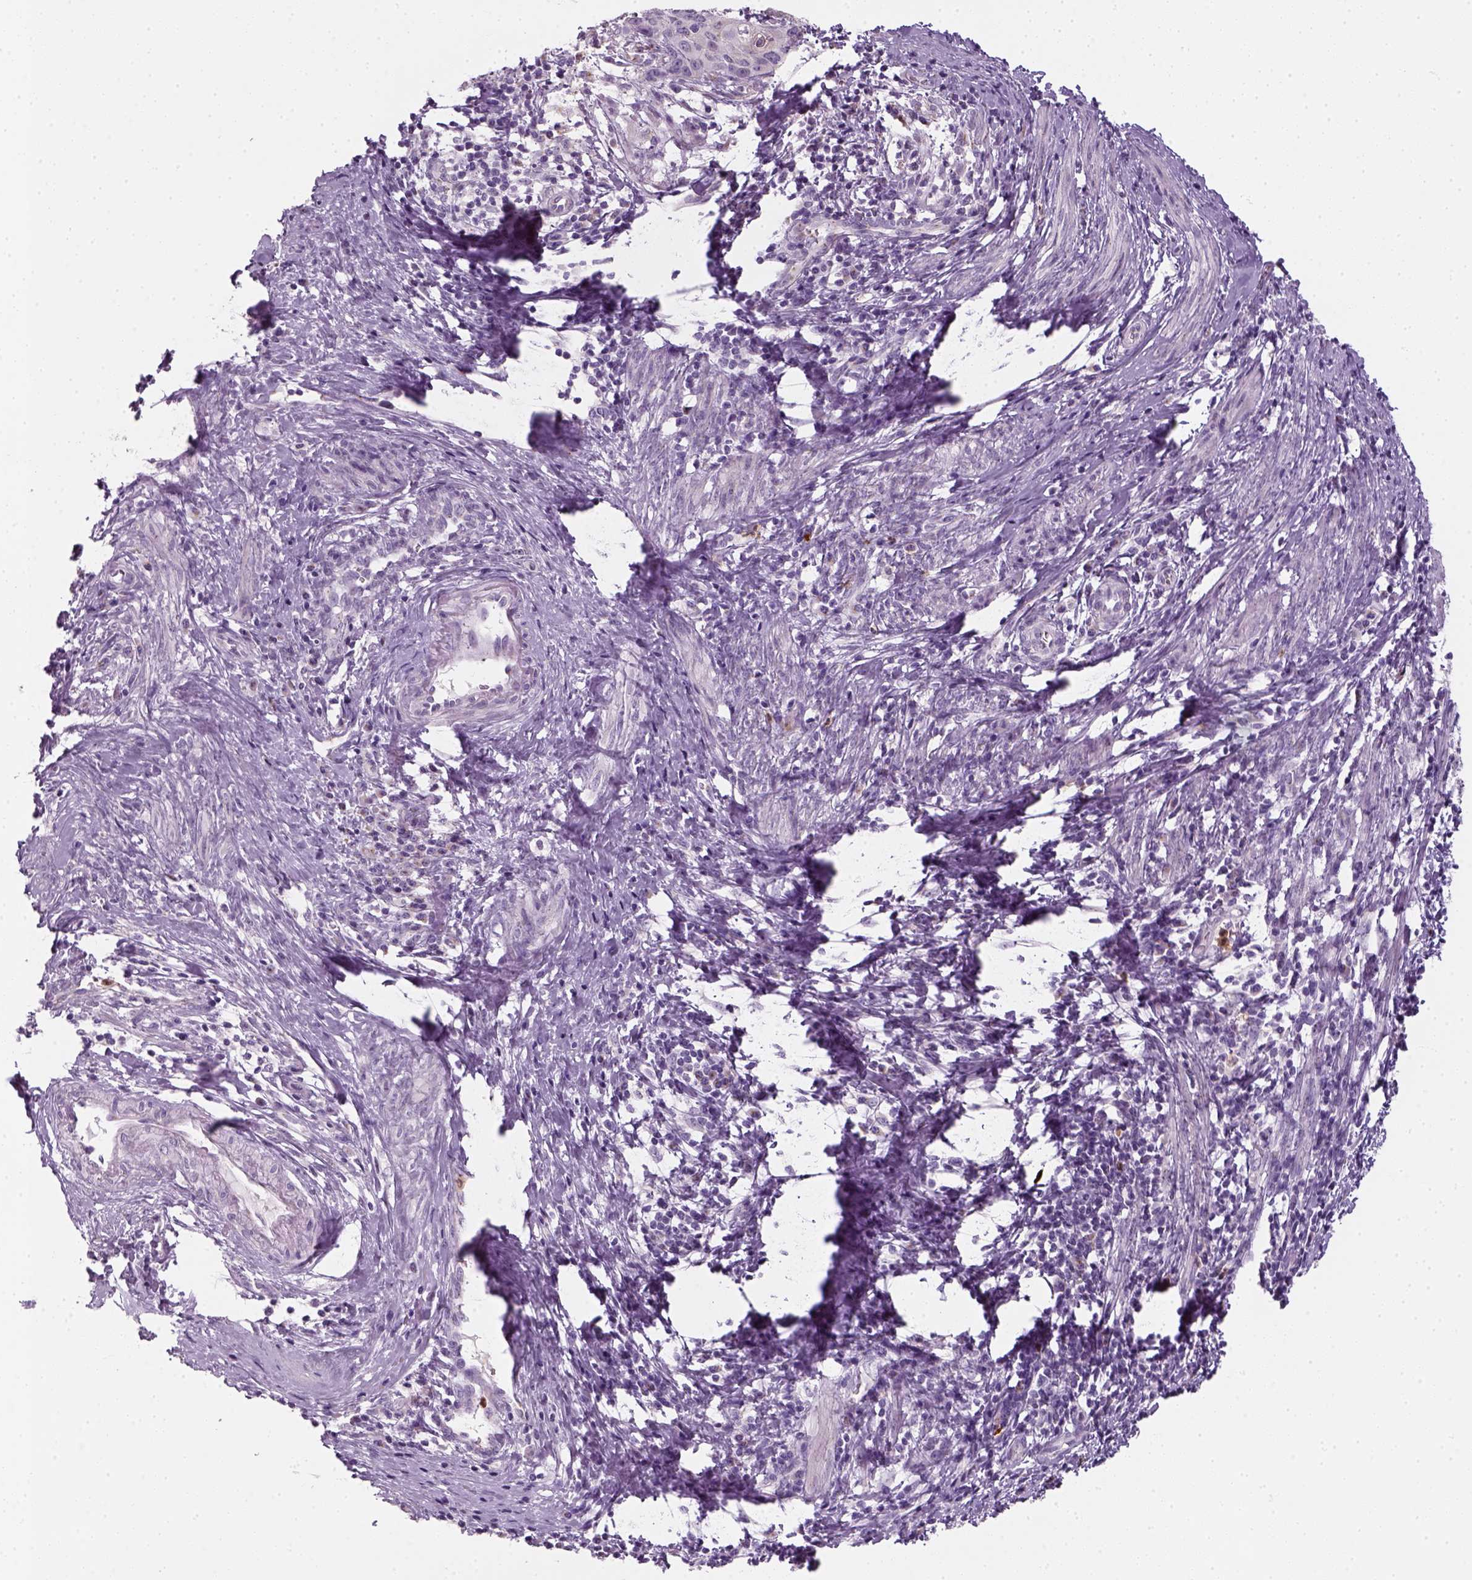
{"staining": {"intensity": "negative", "quantity": "none", "location": "none"}, "tissue": "cervical cancer", "cell_type": "Tumor cells", "image_type": "cancer", "snomed": [{"axis": "morphology", "description": "Squamous cell carcinoma, NOS"}, {"axis": "topography", "description": "Cervix"}], "caption": "Immunohistochemistry micrograph of human squamous cell carcinoma (cervical) stained for a protein (brown), which displays no positivity in tumor cells. (DAB (3,3'-diaminobenzidine) immunohistochemistry, high magnification).", "gene": "IL4", "patient": {"sex": "female", "age": 65}}